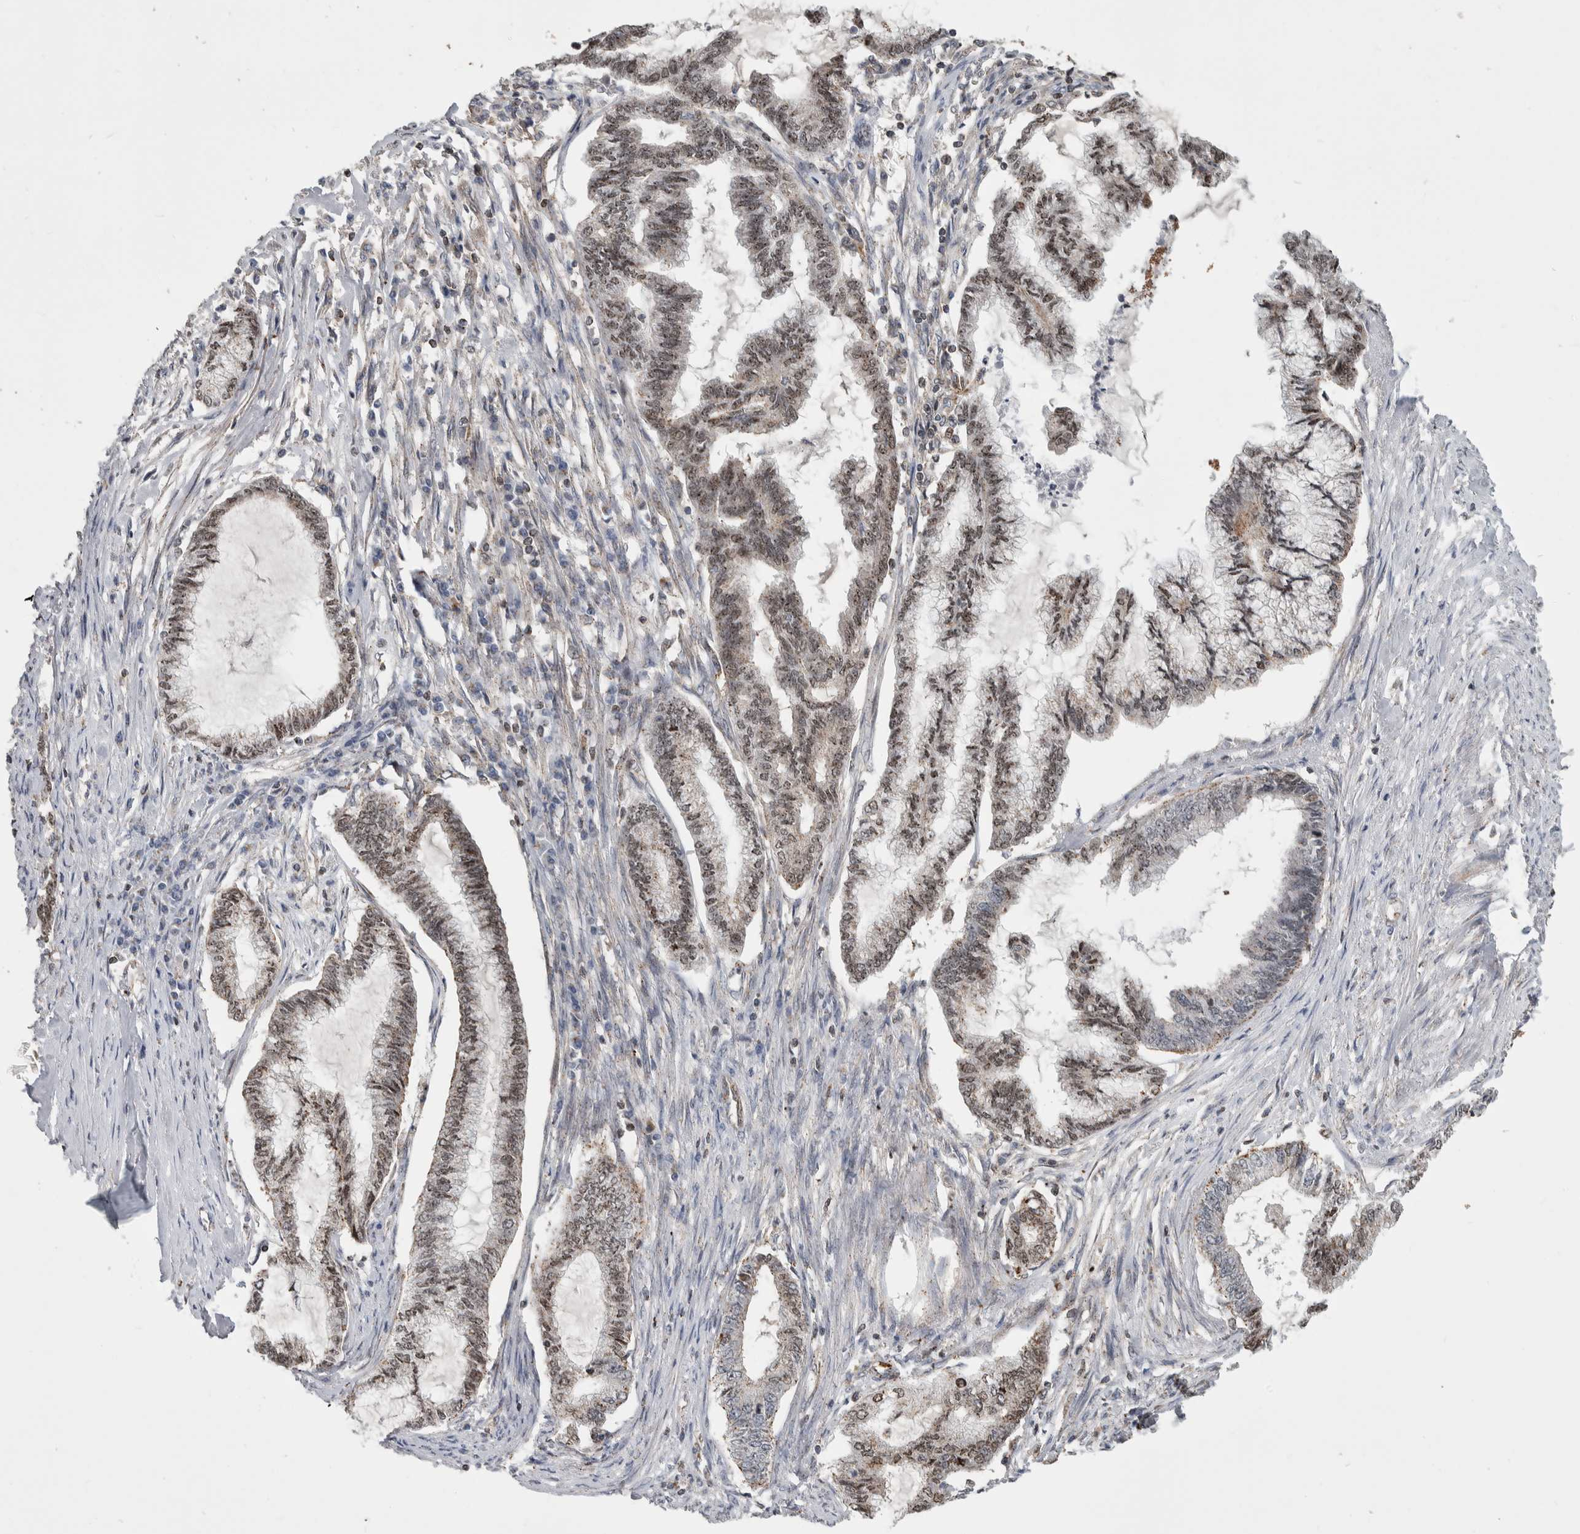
{"staining": {"intensity": "weak", "quantity": ">75%", "location": "cytoplasmic/membranous,nuclear"}, "tissue": "endometrial cancer", "cell_type": "Tumor cells", "image_type": "cancer", "snomed": [{"axis": "morphology", "description": "Adenocarcinoma, NOS"}, {"axis": "topography", "description": "Endometrium"}], "caption": "A high-resolution micrograph shows IHC staining of endometrial adenocarcinoma, which shows weak cytoplasmic/membranous and nuclear staining in about >75% of tumor cells.", "gene": "MSL1", "patient": {"sex": "female", "age": 86}}